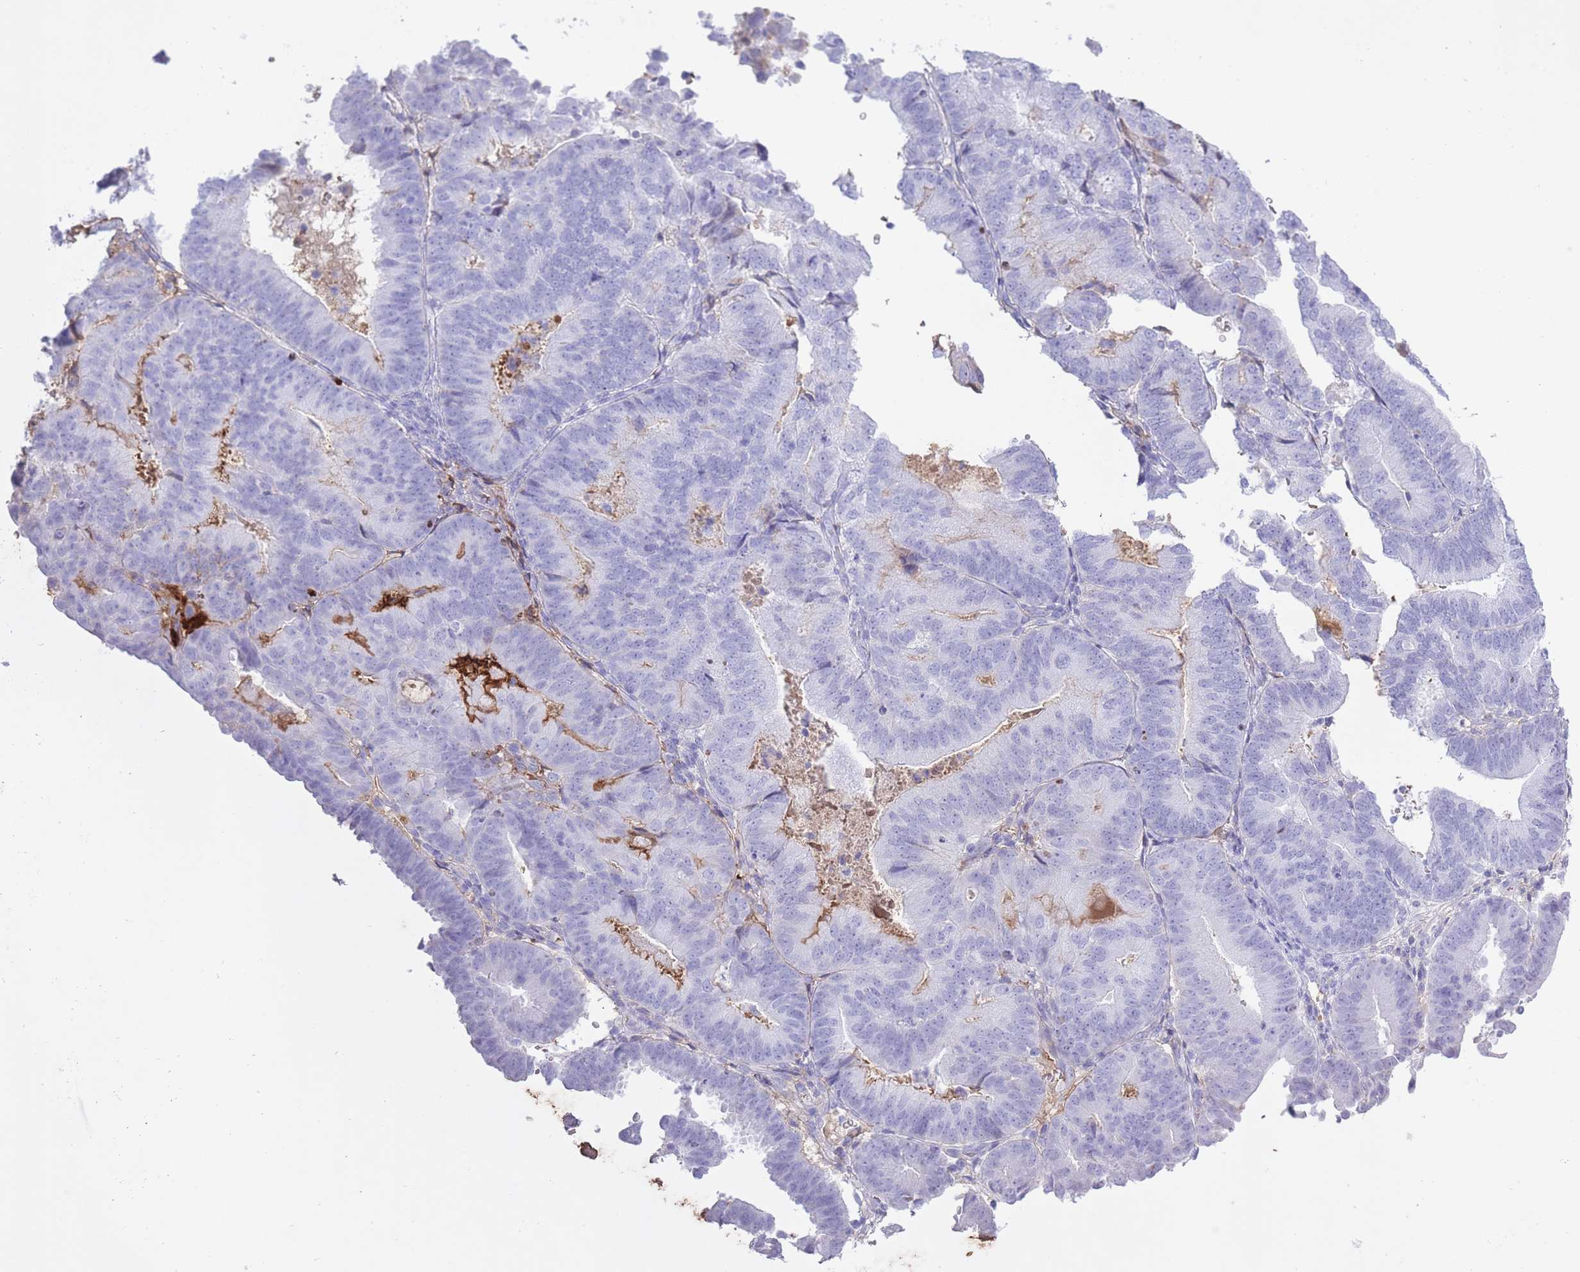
{"staining": {"intensity": "negative", "quantity": "none", "location": "none"}, "tissue": "endometrial cancer", "cell_type": "Tumor cells", "image_type": "cancer", "snomed": [{"axis": "morphology", "description": "Adenocarcinoma, NOS"}, {"axis": "topography", "description": "Endometrium"}], "caption": "There is no significant staining in tumor cells of endometrial cancer.", "gene": "AP3S2", "patient": {"sex": "female", "age": 70}}